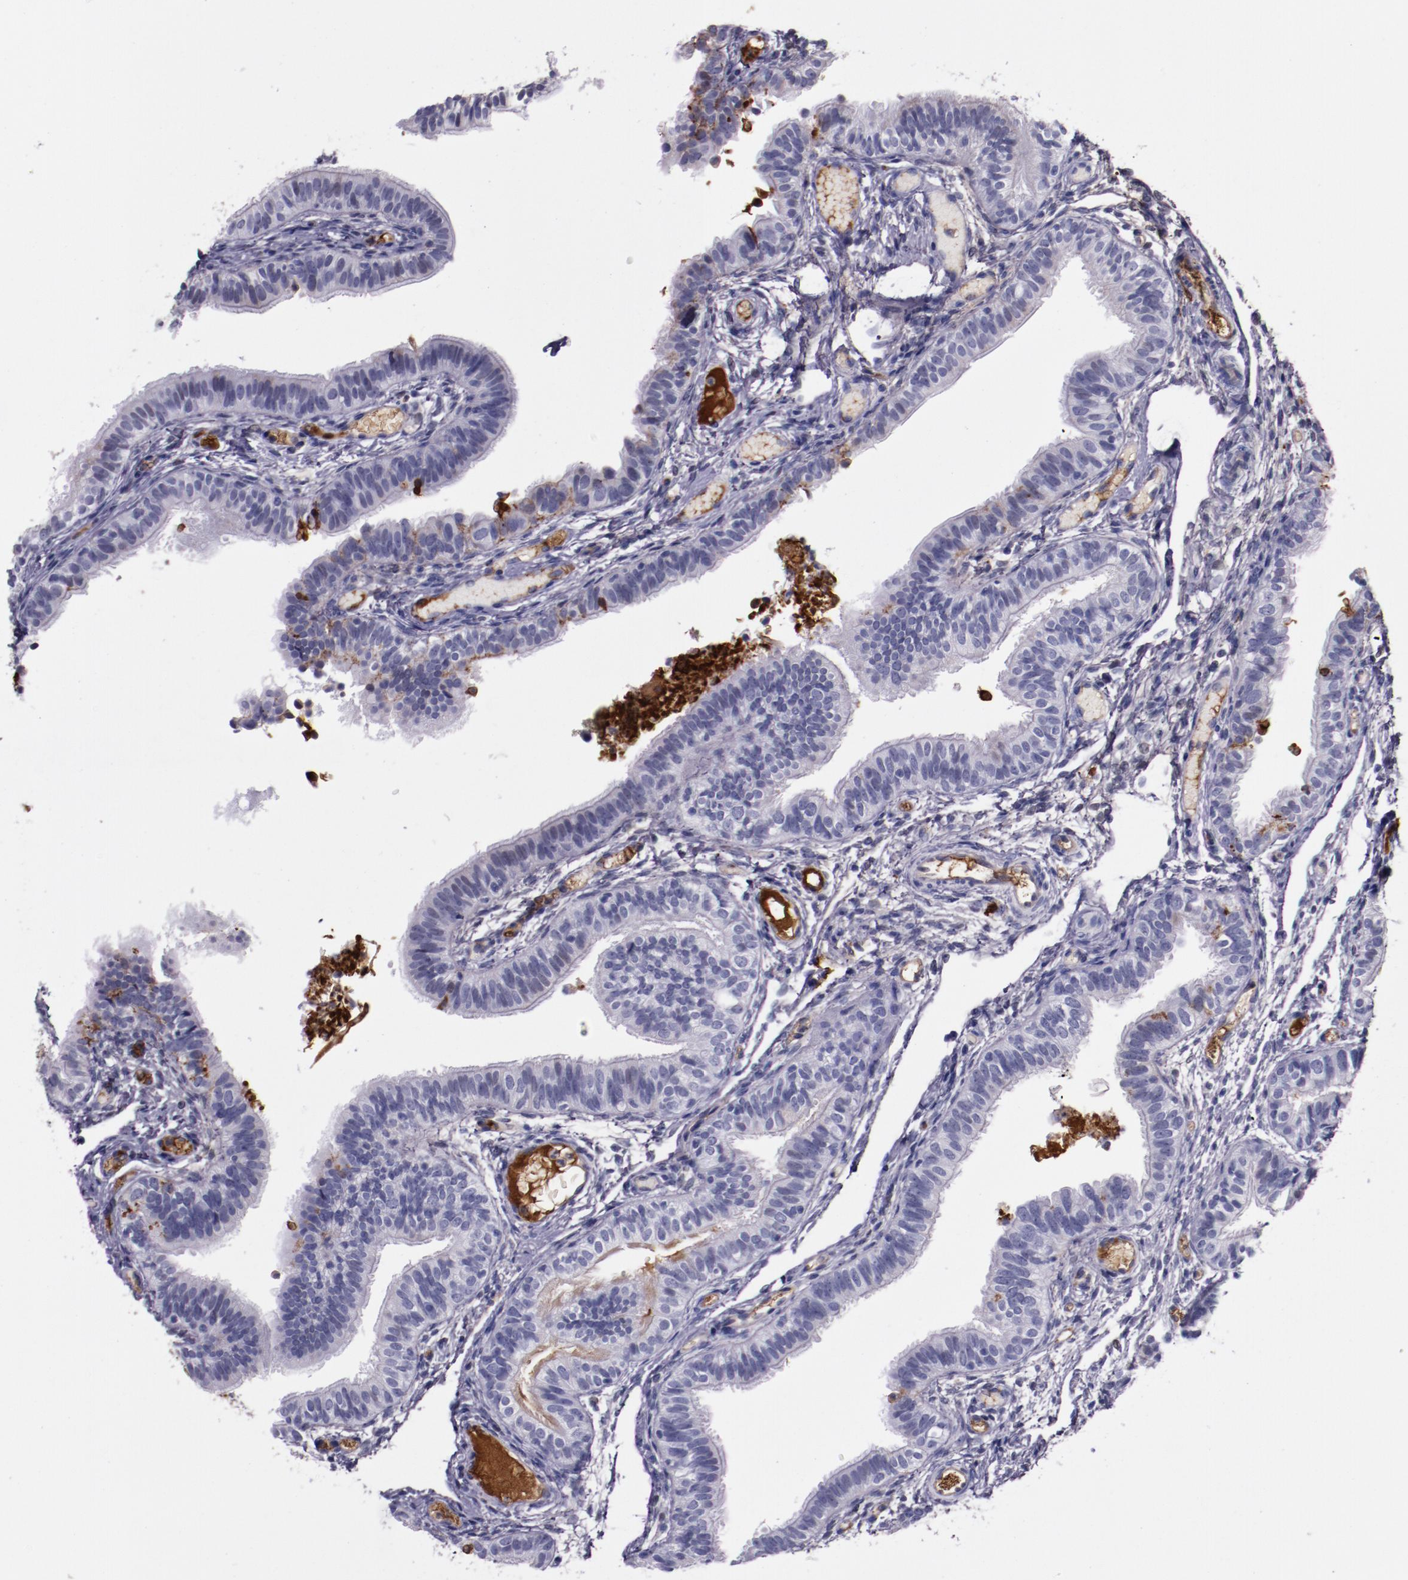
{"staining": {"intensity": "weak", "quantity": "<25%", "location": "cytoplasmic/membranous"}, "tissue": "fallopian tube", "cell_type": "Glandular cells", "image_type": "normal", "snomed": [{"axis": "morphology", "description": "Normal tissue, NOS"}, {"axis": "morphology", "description": "Dermoid, NOS"}, {"axis": "topography", "description": "Fallopian tube"}], "caption": "IHC of benign human fallopian tube displays no staining in glandular cells. (Stains: DAB (3,3'-diaminobenzidine) IHC with hematoxylin counter stain, Microscopy: brightfield microscopy at high magnification).", "gene": "APOH", "patient": {"sex": "female", "age": 33}}